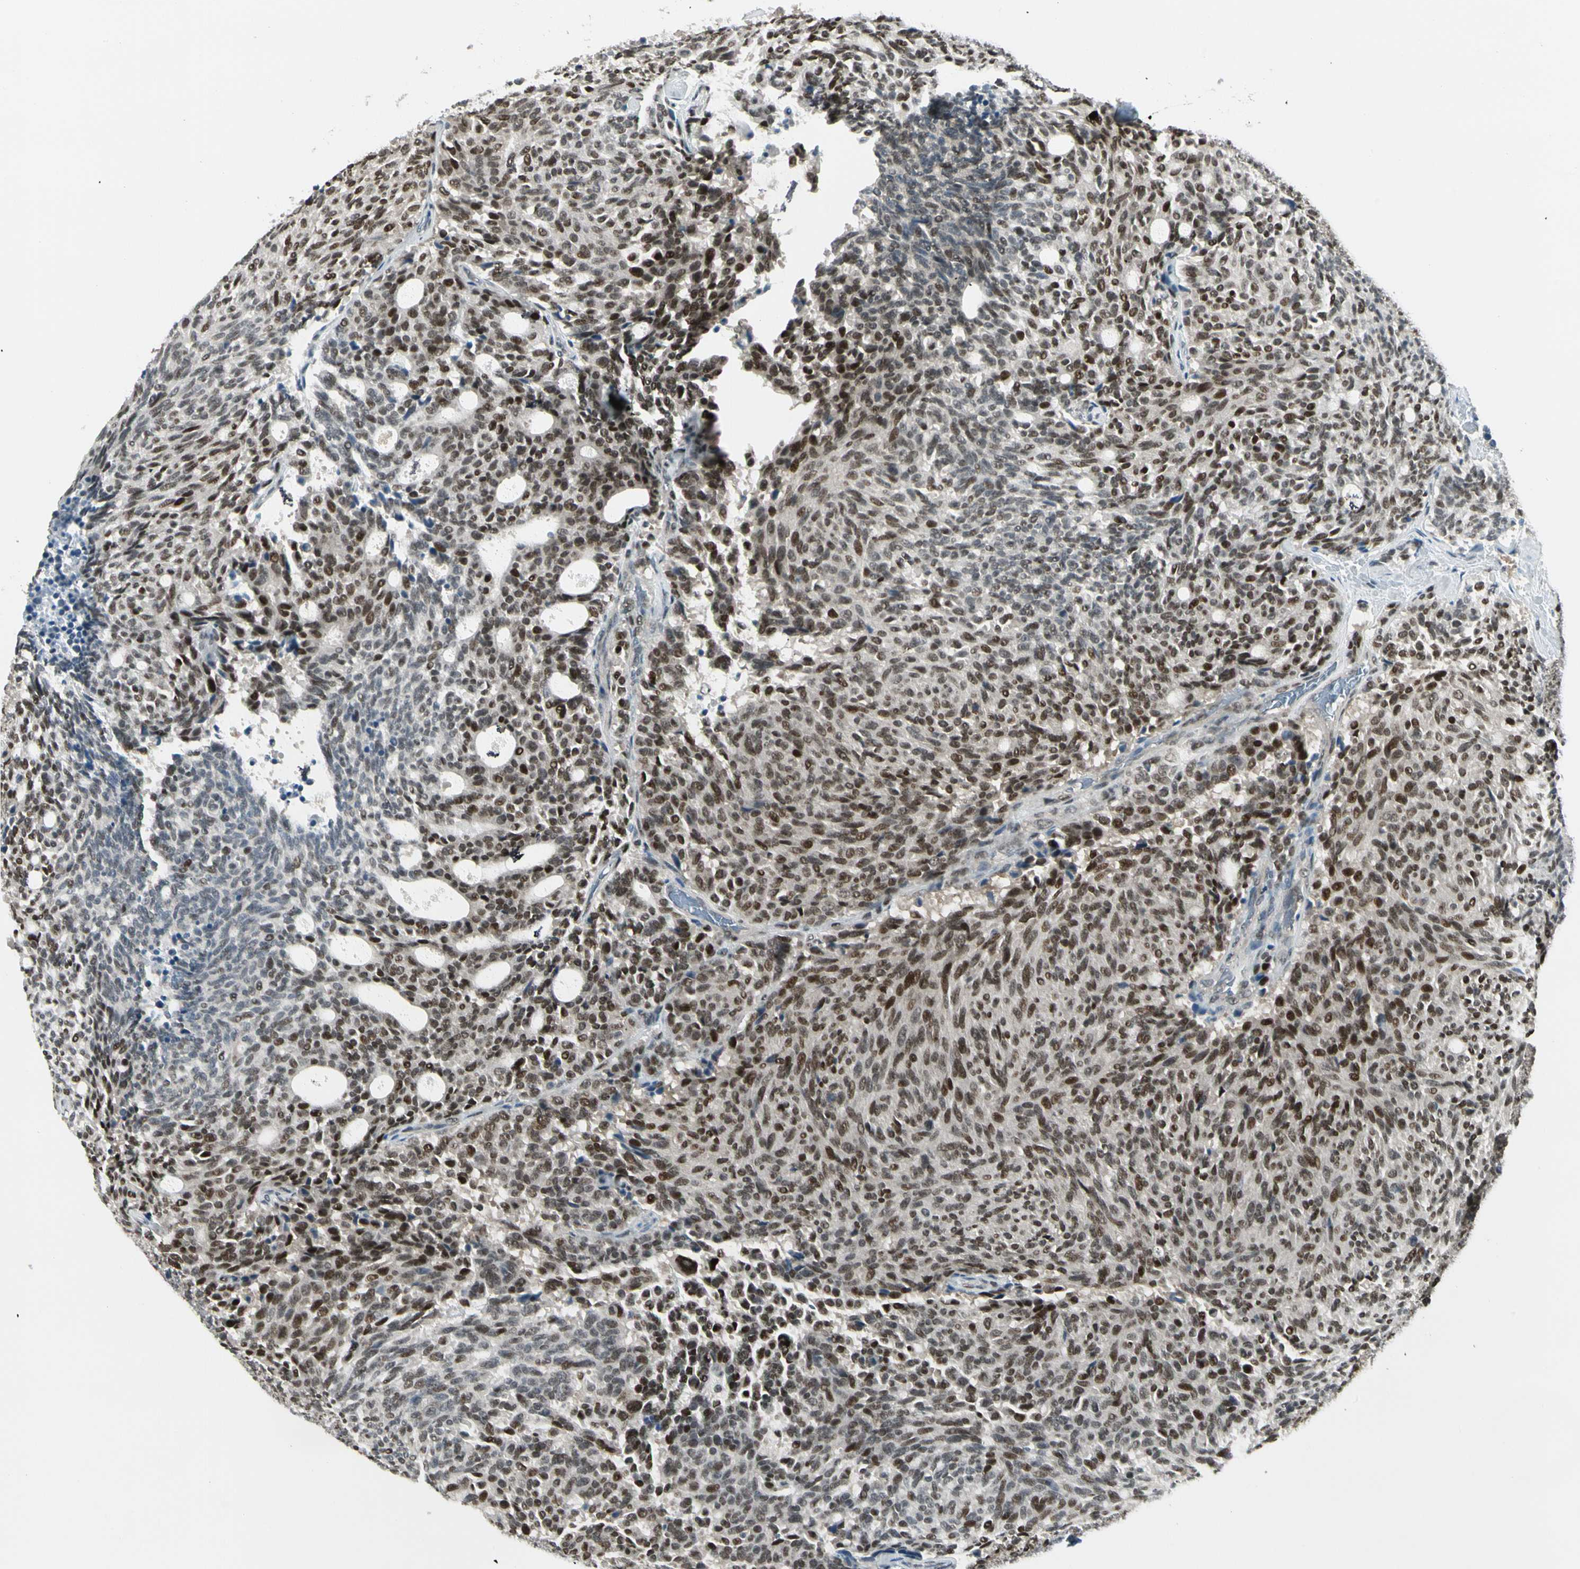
{"staining": {"intensity": "strong", "quantity": ">75%", "location": "nuclear"}, "tissue": "carcinoid", "cell_type": "Tumor cells", "image_type": "cancer", "snomed": [{"axis": "morphology", "description": "Carcinoid, malignant, NOS"}, {"axis": "topography", "description": "Pancreas"}], "caption": "Immunohistochemistry (IHC) (DAB) staining of human carcinoid shows strong nuclear protein positivity in about >75% of tumor cells.", "gene": "GTF3A", "patient": {"sex": "female", "age": 54}}